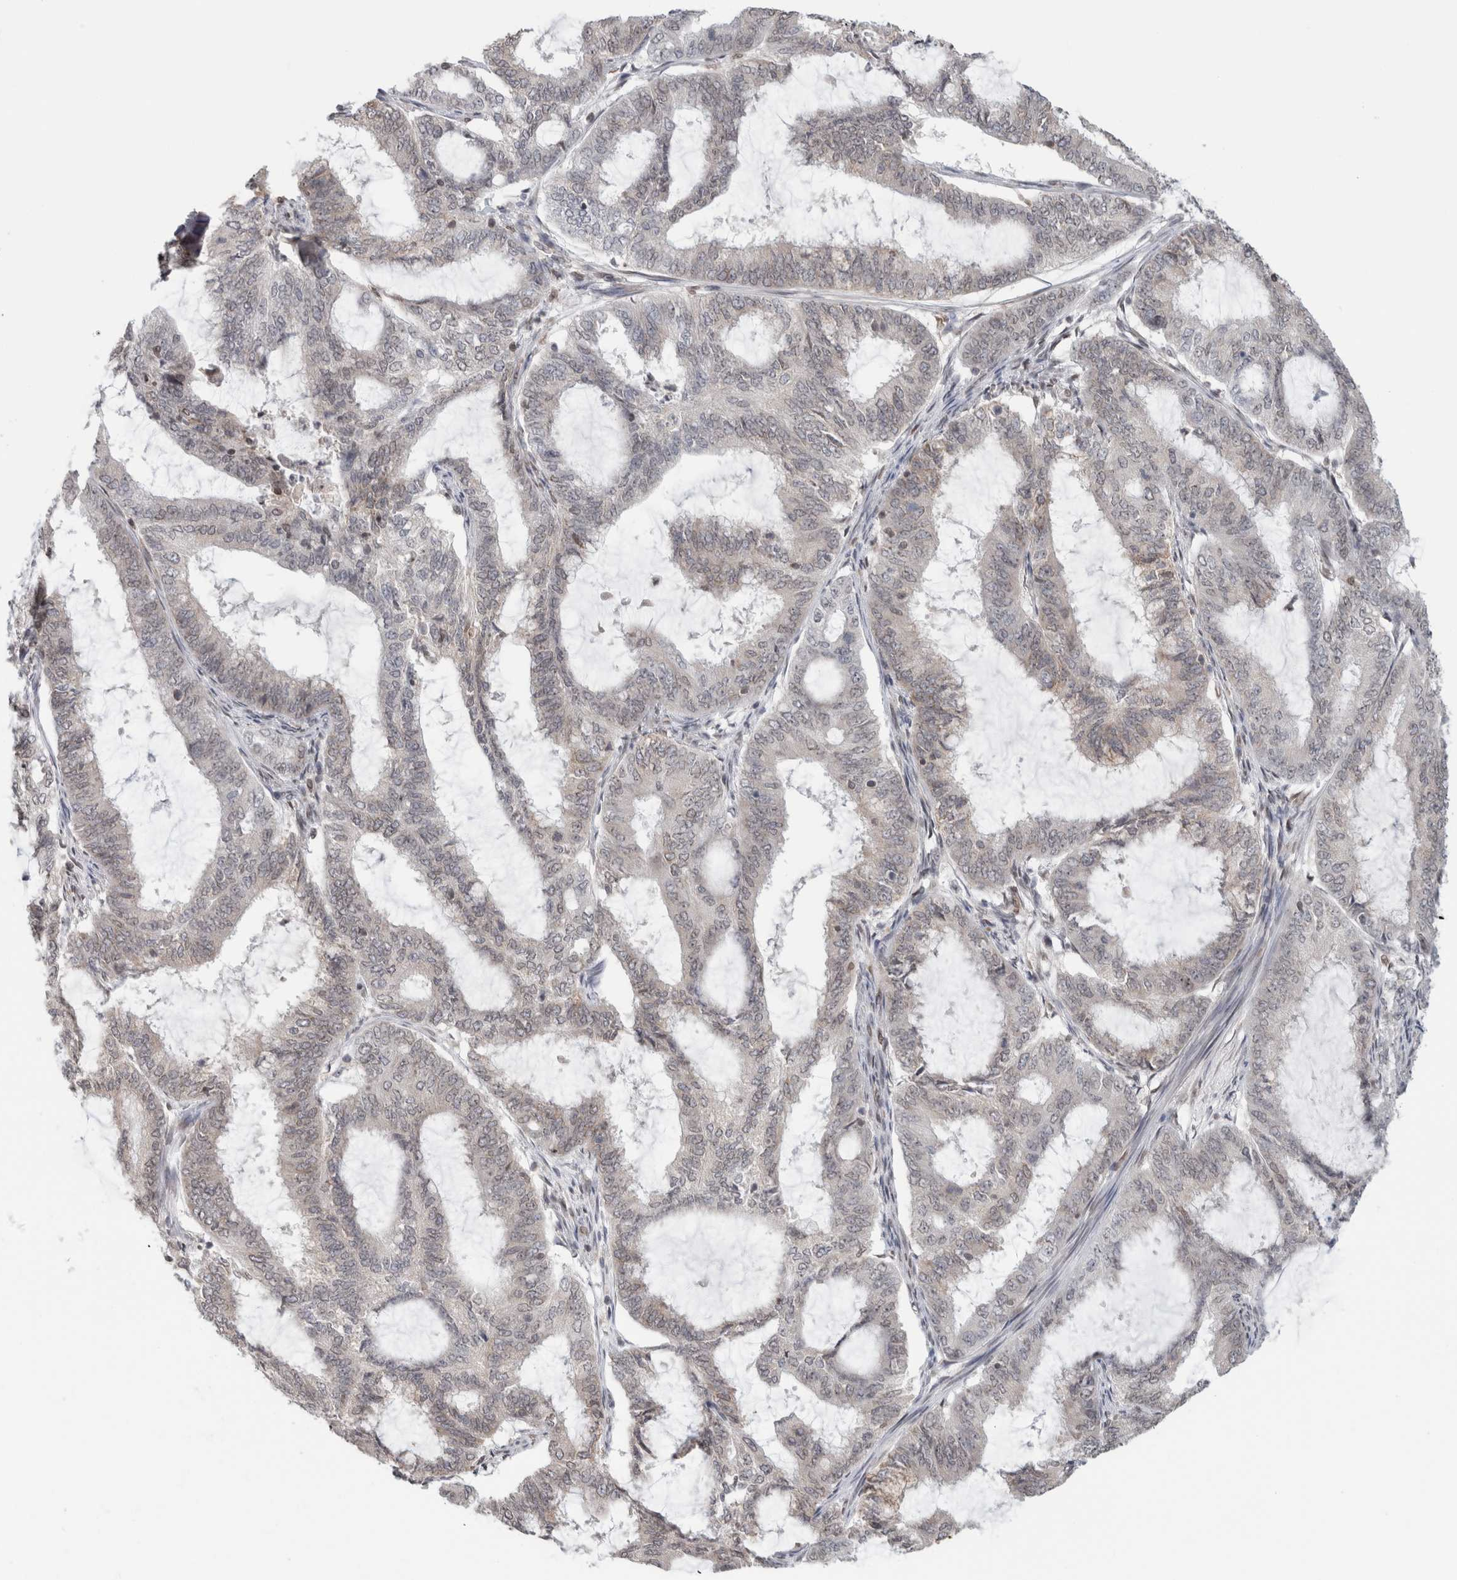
{"staining": {"intensity": "negative", "quantity": "none", "location": "none"}, "tissue": "endometrial cancer", "cell_type": "Tumor cells", "image_type": "cancer", "snomed": [{"axis": "morphology", "description": "Adenocarcinoma, NOS"}, {"axis": "topography", "description": "Endometrium"}], "caption": "Immunohistochemistry (IHC) of endometrial cancer (adenocarcinoma) reveals no staining in tumor cells.", "gene": "RBMX2", "patient": {"sex": "female", "age": 51}}